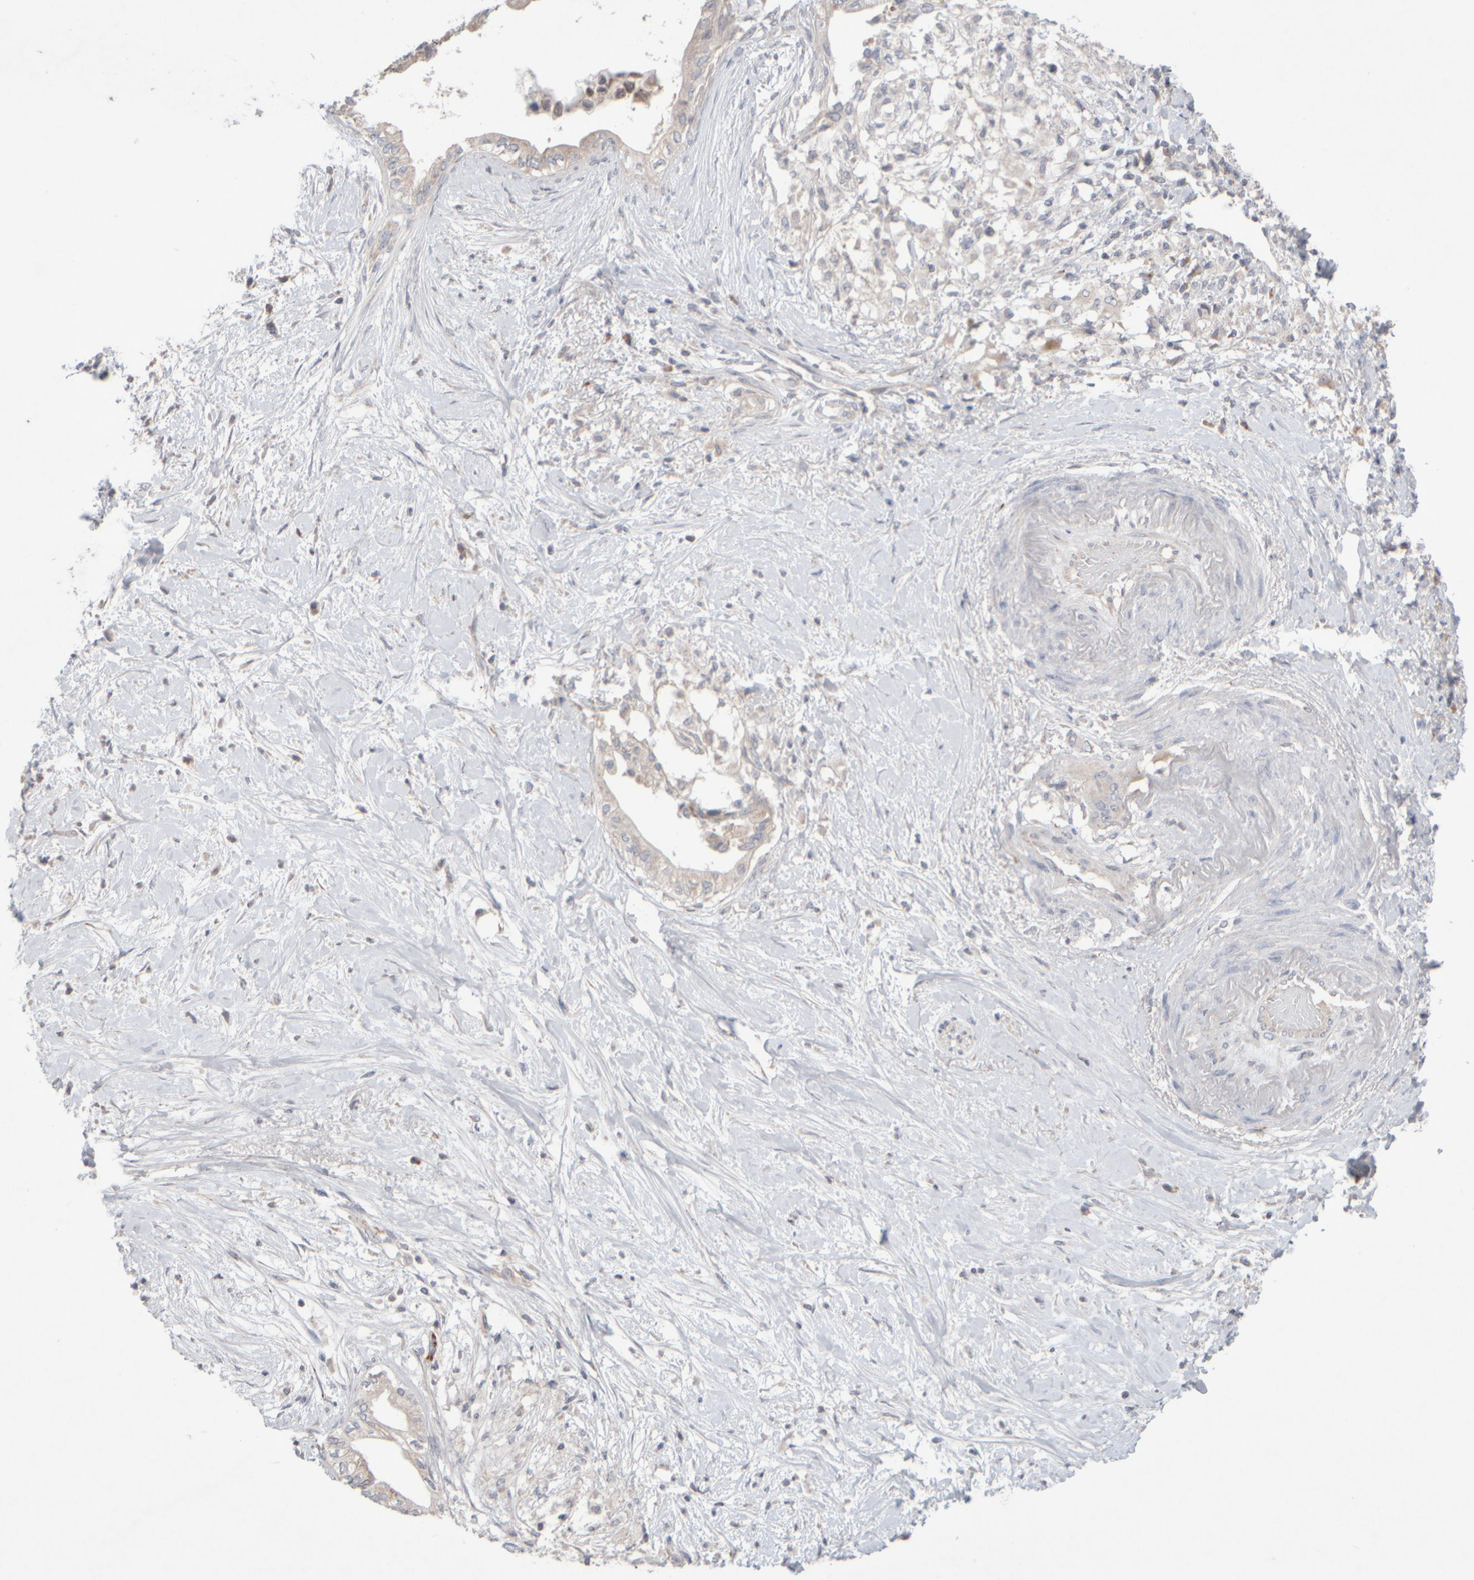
{"staining": {"intensity": "negative", "quantity": "none", "location": "none"}, "tissue": "pancreatic cancer", "cell_type": "Tumor cells", "image_type": "cancer", "snomed": [{"axis": "morphology", "description": "Normal tissue, NOS"}, {"axis": "morphology", "description": "Adenocarcinoma, NOS"}, {"axis": "topography", "description": "Pancreas"}, {"axis": "topography", "description": "Duodenum"}], "caption": "Pancreatic cancer (adenocarcinoma) was stained to show a protein in brown. There is no significant expression in tumor cells.", "gene": "CHADL", "patient": {"sex": "female", "age": 60}}